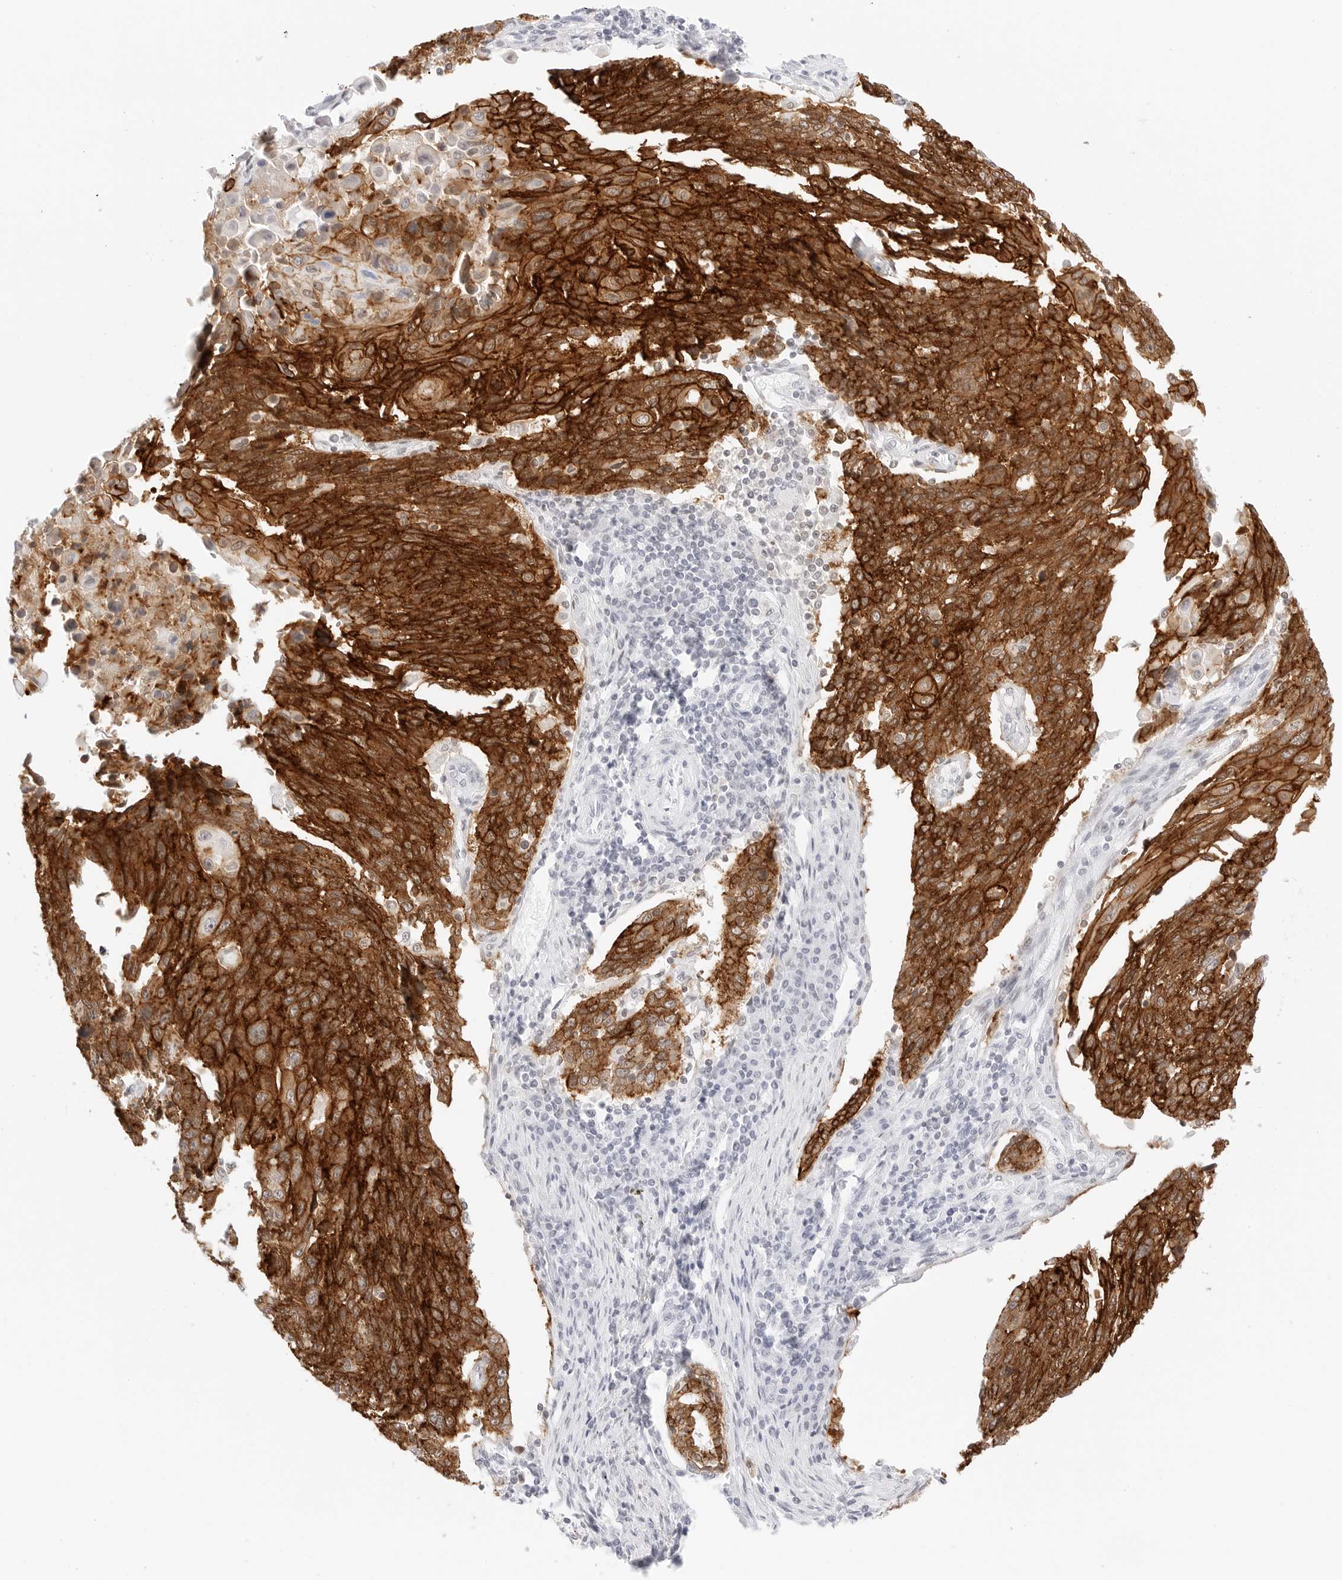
{"staining": {"intensity": "strong", "quantity": ">75%", "location": "cytoplasmic/membranous"}, "tissue": "lung cancer", "cell_type": "Tumor cells", "image_type": "cancer", "snomed": [{"axis": "morphology", "description": "Squamous cell carcinoma, NOS"}, {"axis": "topography", "description": "Lung"}], "caption": "An immunohistochemistry (IHC) photomicrograph of tumor tissue is shown. Protein staining in brown shows strong cytoplasmic/membranous positivity in lung squamous cell carcinoma within tumor cells.", "gene": "CDH1", "patient": {"sex": "male", "age": 66}}